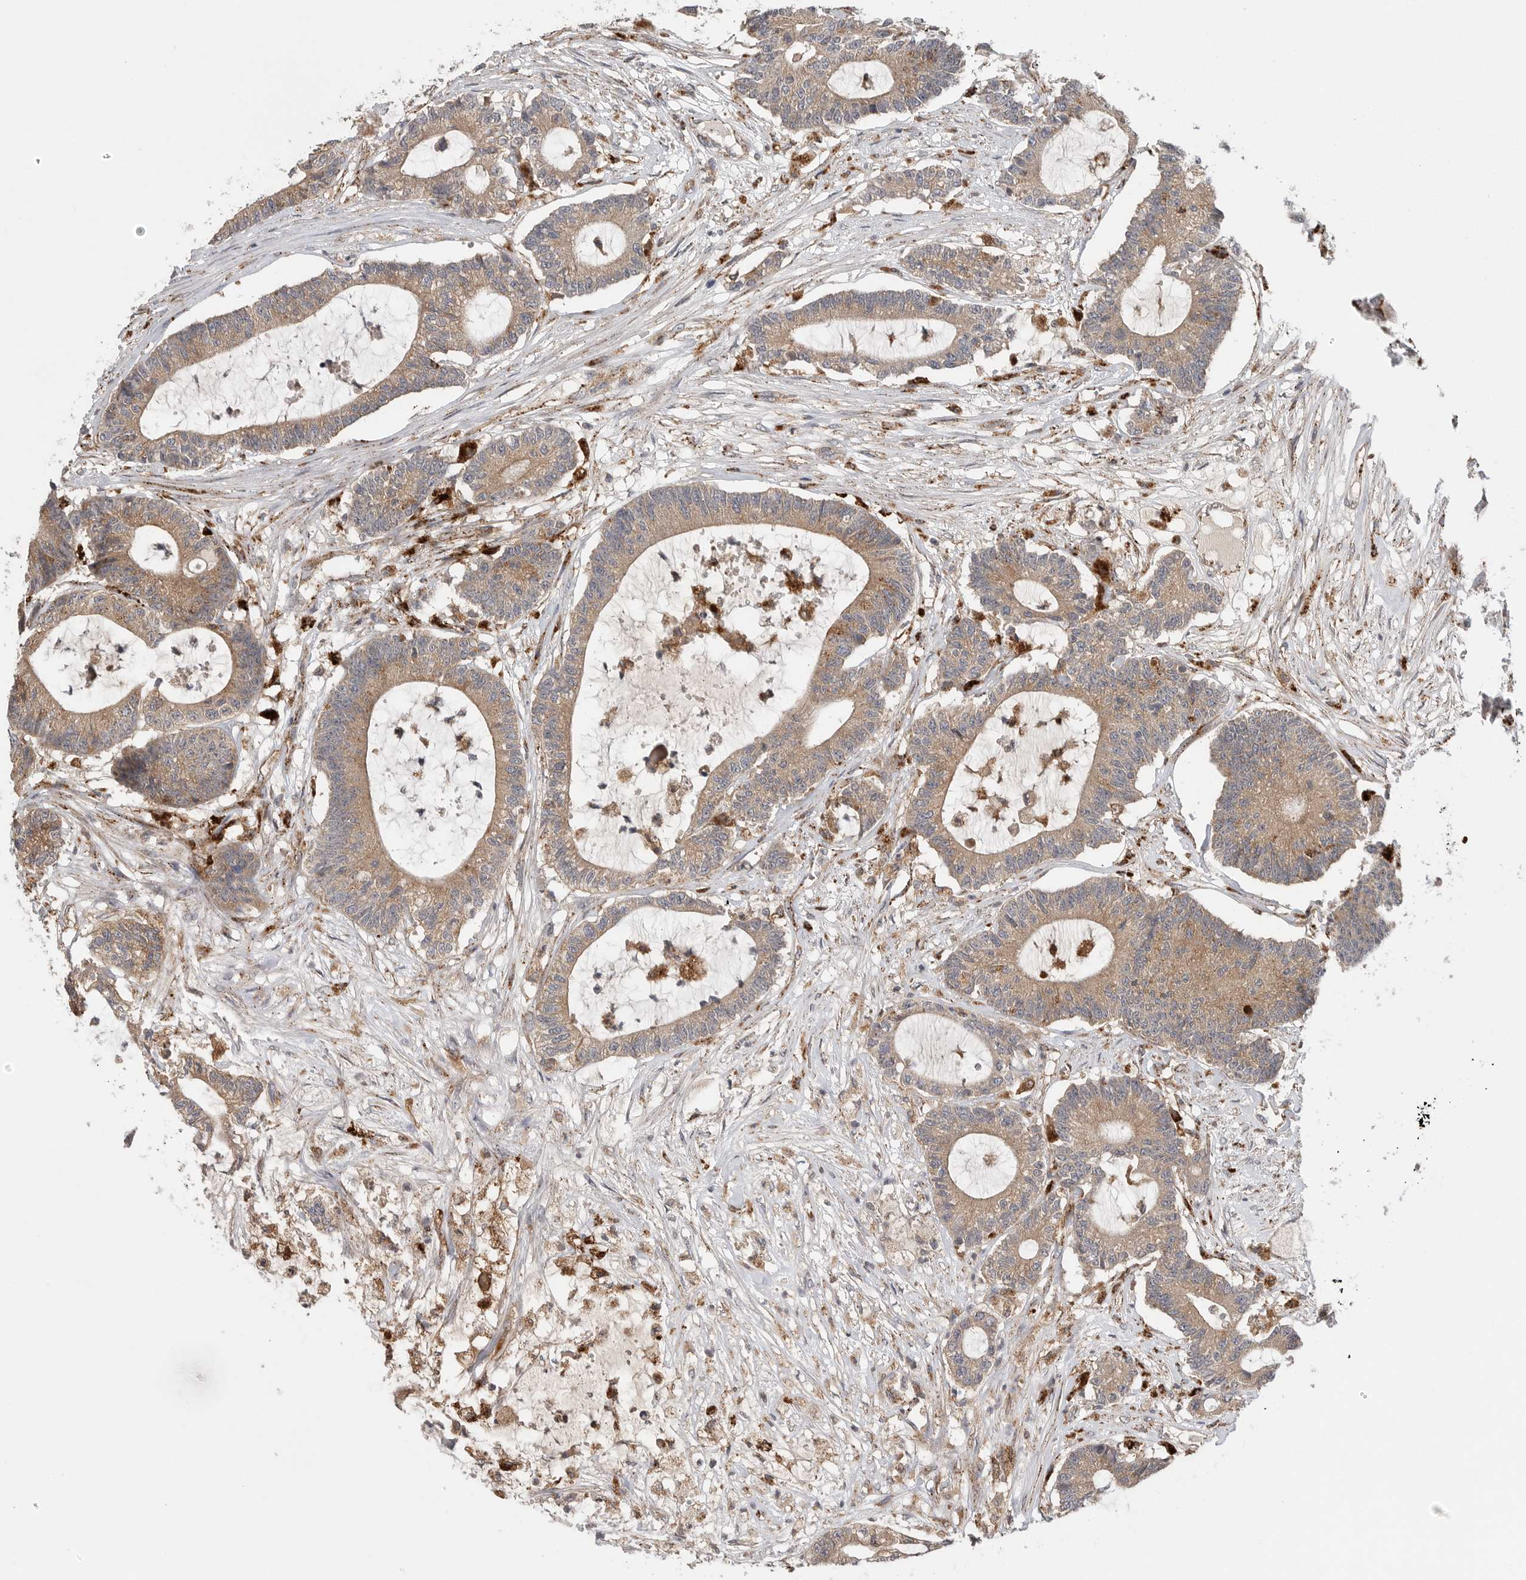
{"staining": {"intensity": "moderate", "quantity": ">75%", "location": "cytoplasmic/membranous"}, "tissue": "colorectal cancer", "cell_type": "Tumor cells", "image_type": "cancer", "snomed": [{"axis": "morphology", "description": "Adenocarcinoma, NOS"}, {"axis": "topography", "description": "Colon"}], "caption": "Colorectal cancer tissue displays moderate cytoplasmic/membranous staining in about >75% of tumor cells", "gene": "GALNS", "patient": {"sex": "female", "age": 84}}